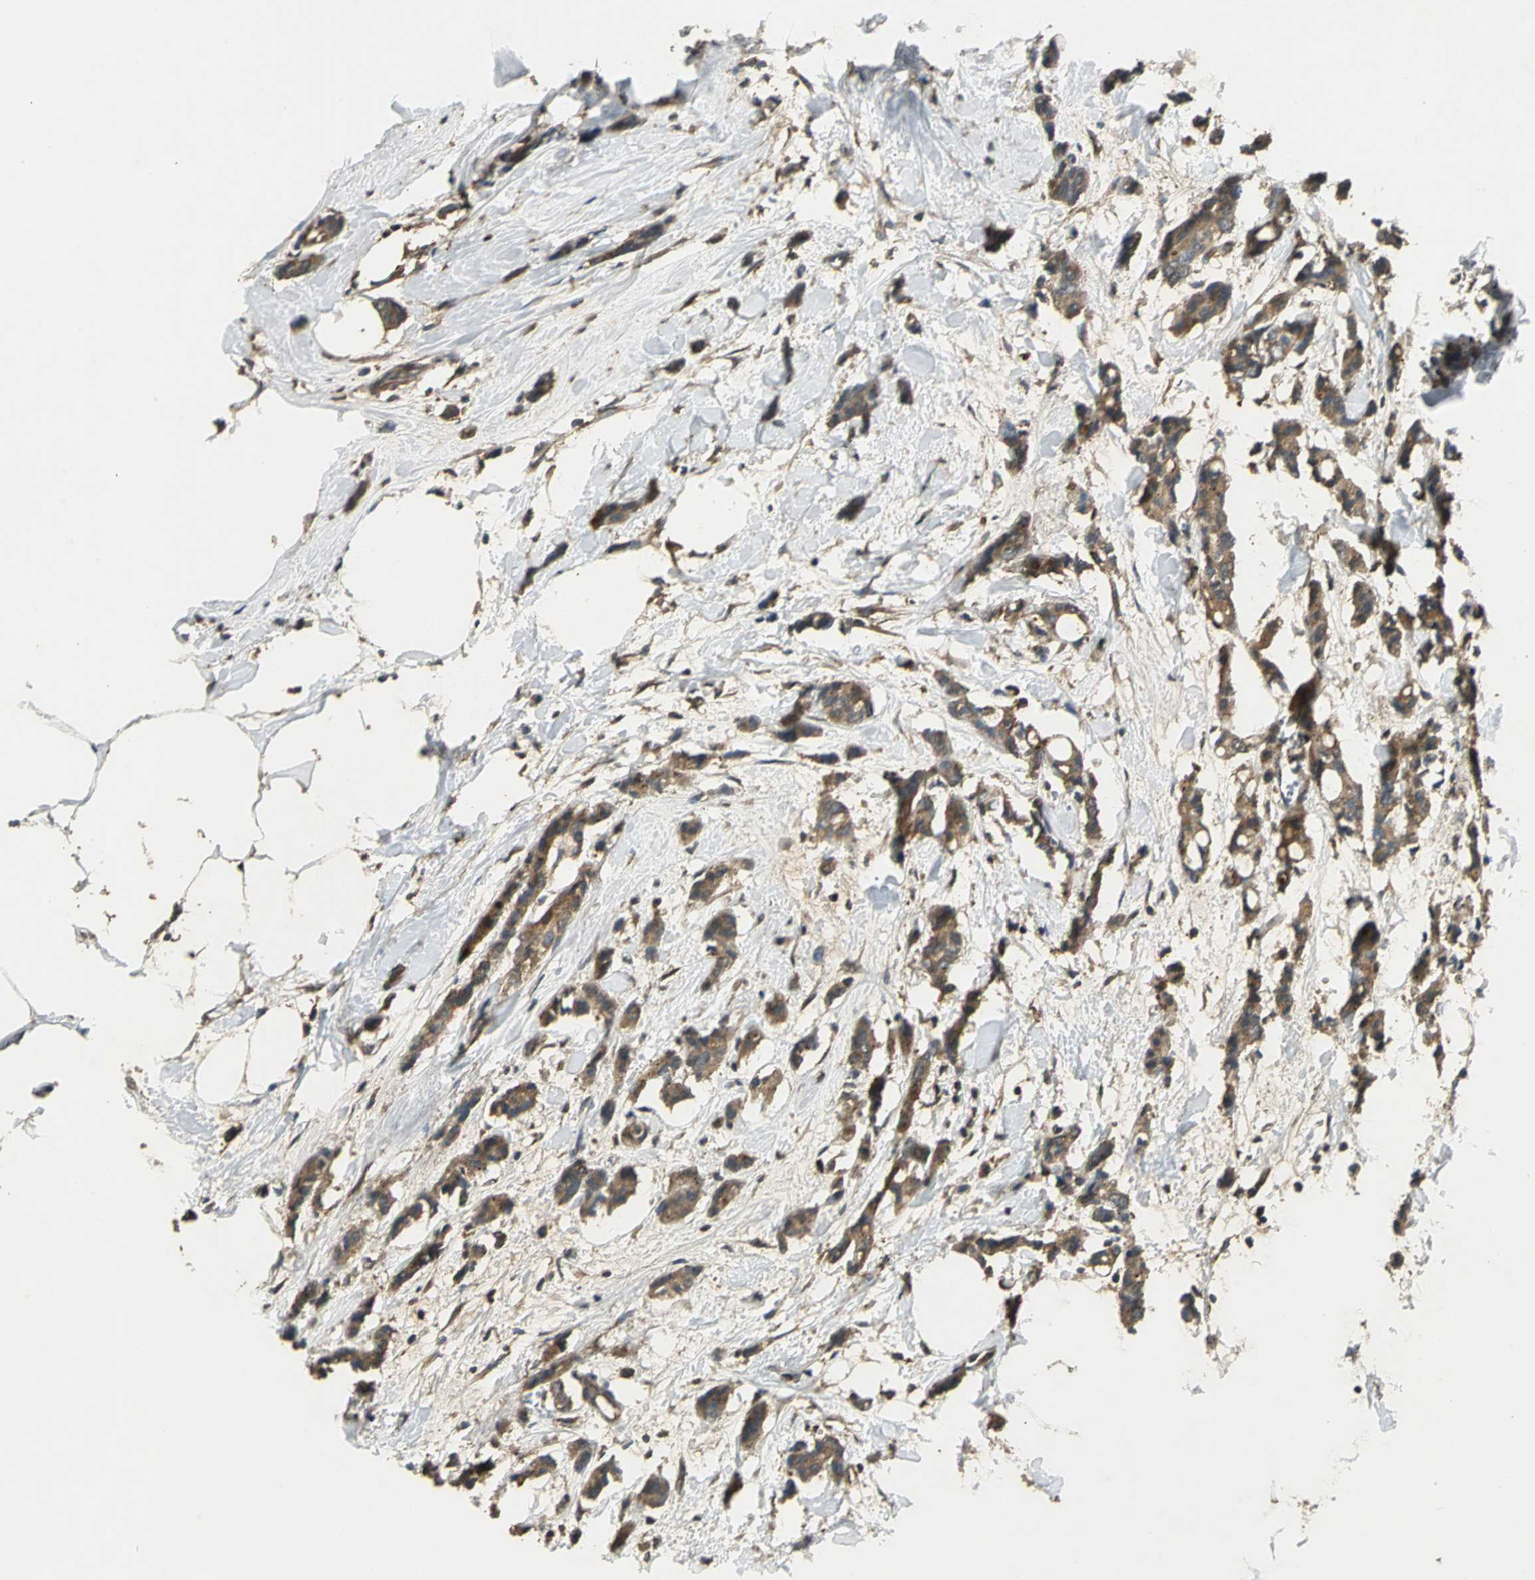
{"staining": {"intensity": "moderate", "quantity": ">75%", "location": "cytoplasmic/membranous"}, "tissue": "breast cancer", "cell_type": "Tumor cells", "image_type": "cancer", "snomed": [{"axis": "morphology", "description": "Duct carcinoma"}, {"axis": "topography", "description": "Breast"}], "caption": "Immunohistochemical staining of breast invasive ductal carcinoma reveals medium levels of moderate cytoplasmic/membranous expression in approximately >75% of tumor cells. (Stains: DAB in brown, nuclei in blue, Microscopy: brightfield microscopy at high magnification).", "gene": "IRF3", "patient": {"sex": "female", "age": 84}}